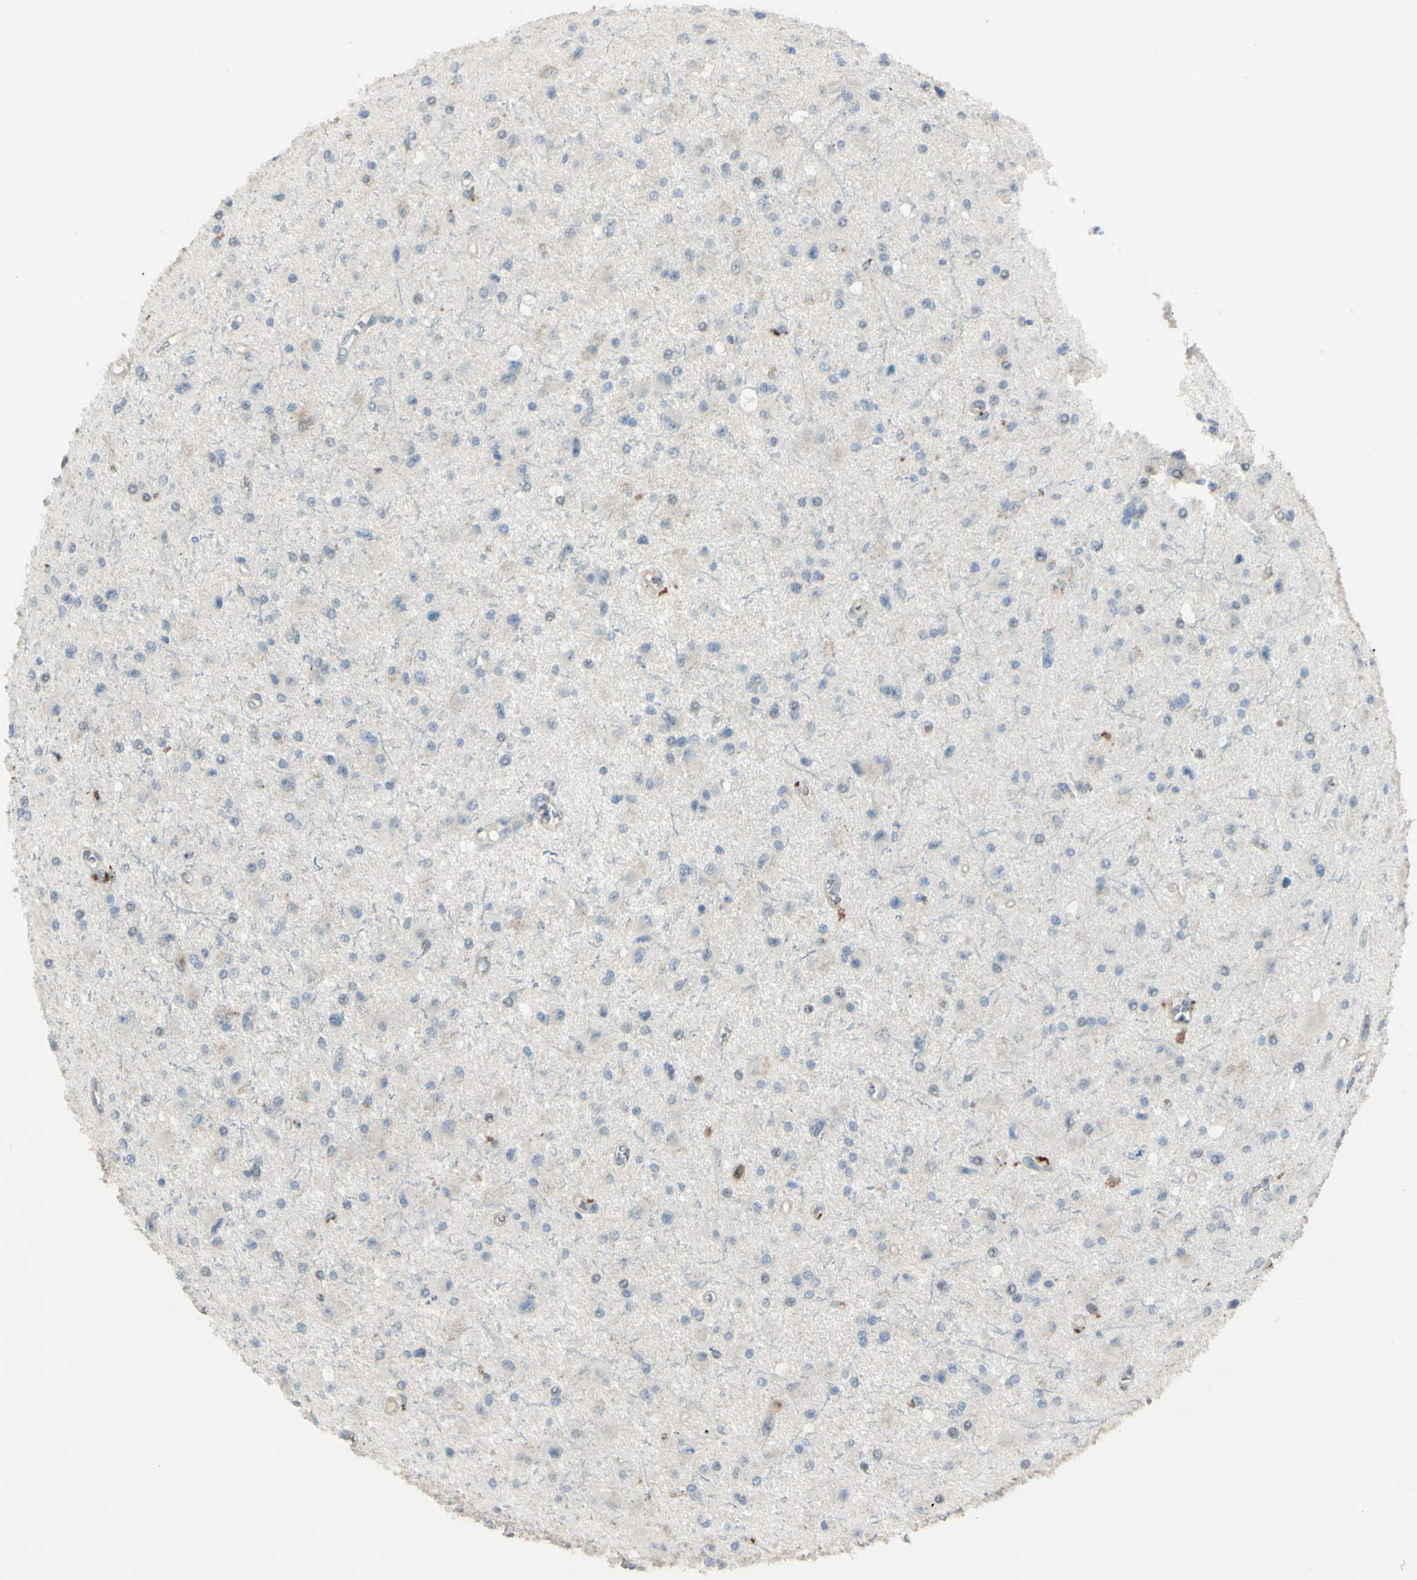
{"staining": {"intensity": "weak", "quantity": "25%-75%", "location": "cytoplasmic/membranous"}, "tissue": "glioma", "cell_type": "Tumor cells", "image_type": "cancer", "snomed": [{"axis": "morphology", "description": "Glioma, malignant, Low grade"}, {"axis": "topography", "description": "Brain"}], "caption": "About 25%-75% of tumor cells in malignant glioma (low-grade) demonstrate weak cytoplasmic/membranous protein expression as visualized by brown immunohistochemical staining.", "gene": "LMTK2", "patient": {"sex": "male", "age": 58}}